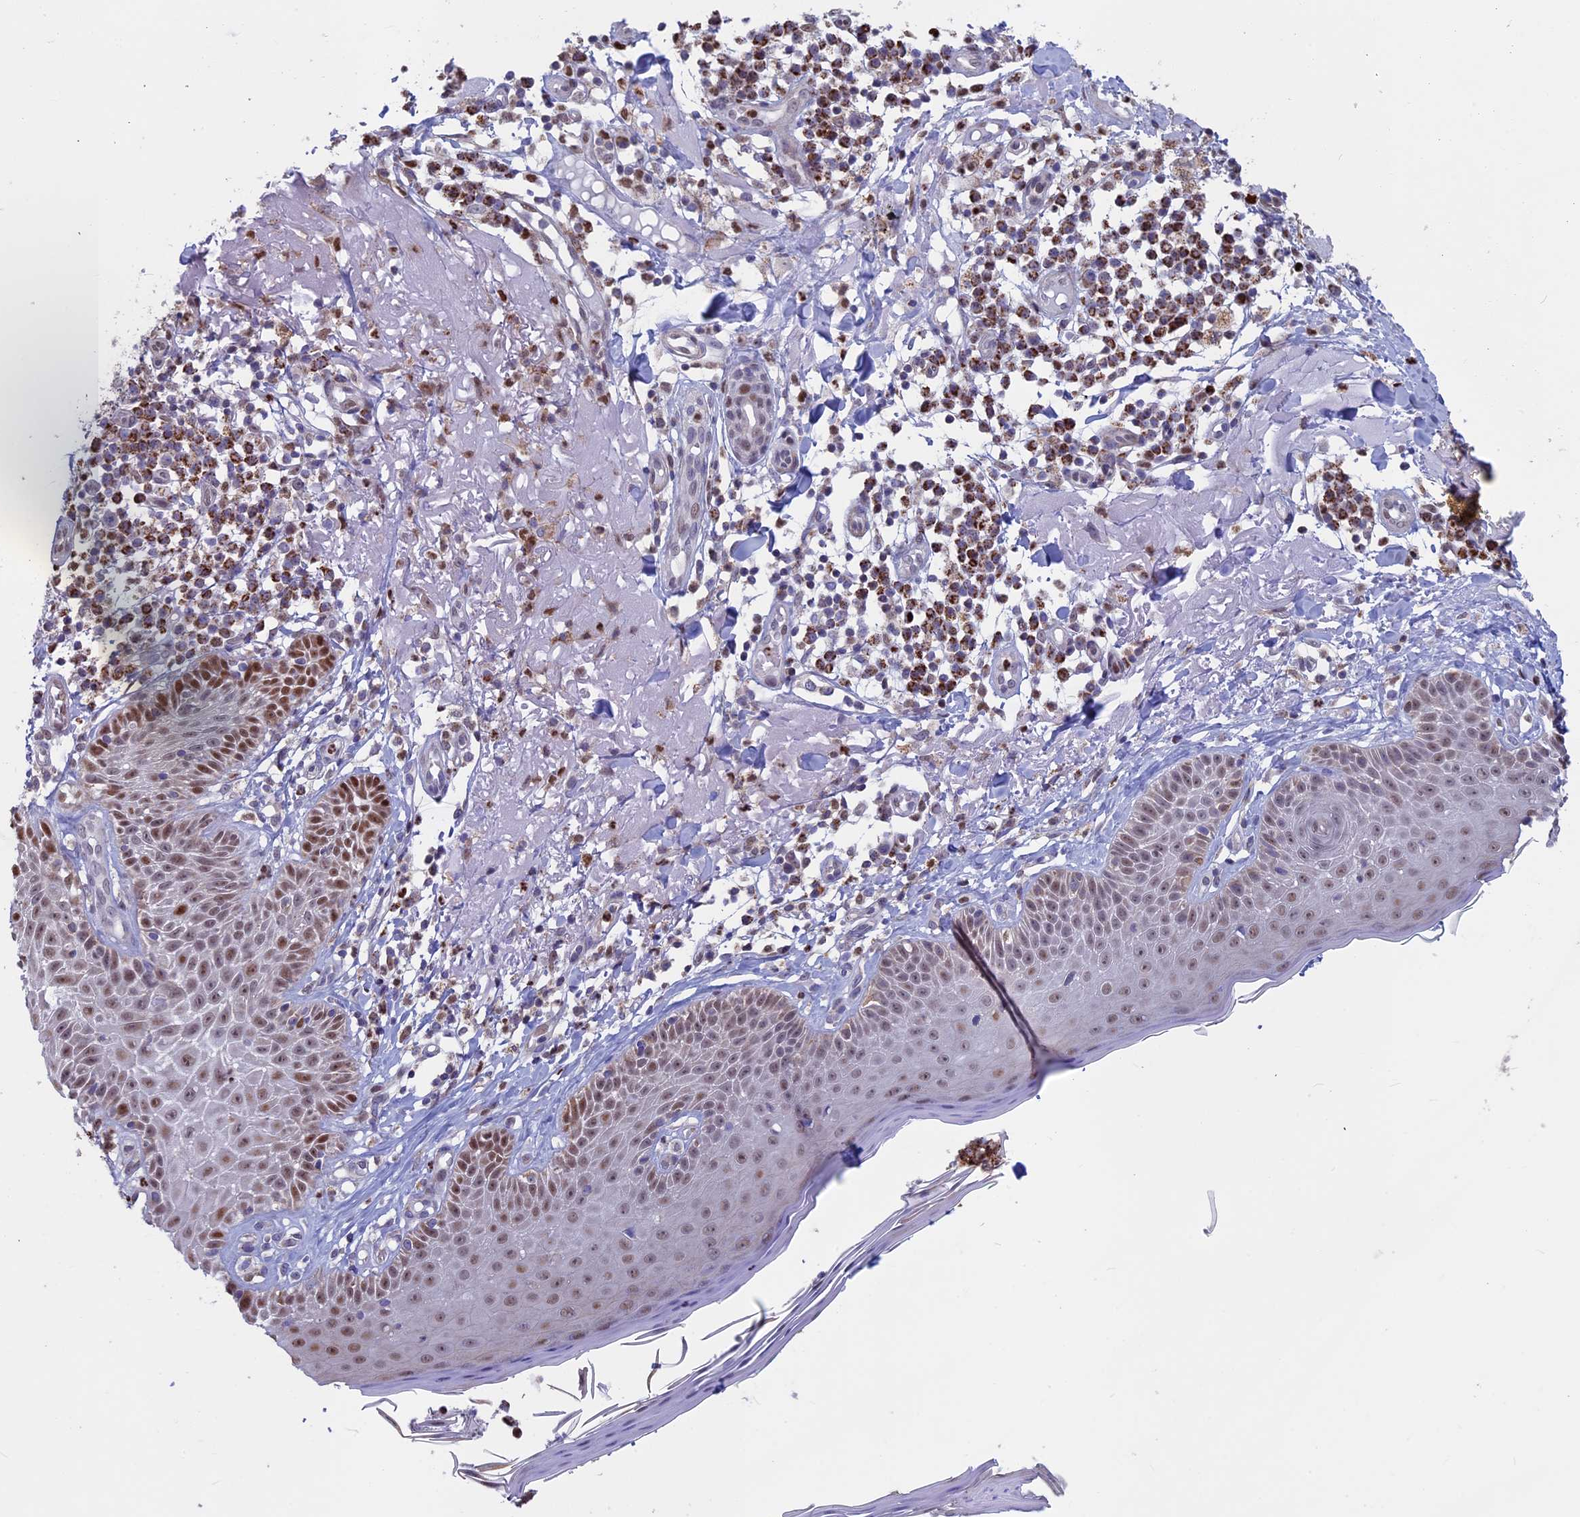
{"staining": {"intensity": "moderate", "quantity": ">75%", "location": "nuclear"}, "tissue": "skin cancer", "cell_type": "Tumor cells", "image_type": "cancer", "snomed": [{"axis": "morphology", "description": "Normal tissue, NOS"}, {"axis": "morphology", "description": "Basal cell carcinoma"}, {"axis": "topography", "description": "Skin"}], "caption": "A brown stain labels moderate nuclear positivity of a protein in human skin basal cell carcinoma tumor cells.", "gene": "ACSS1", "patient": {"sex": "male", "age": 93}}